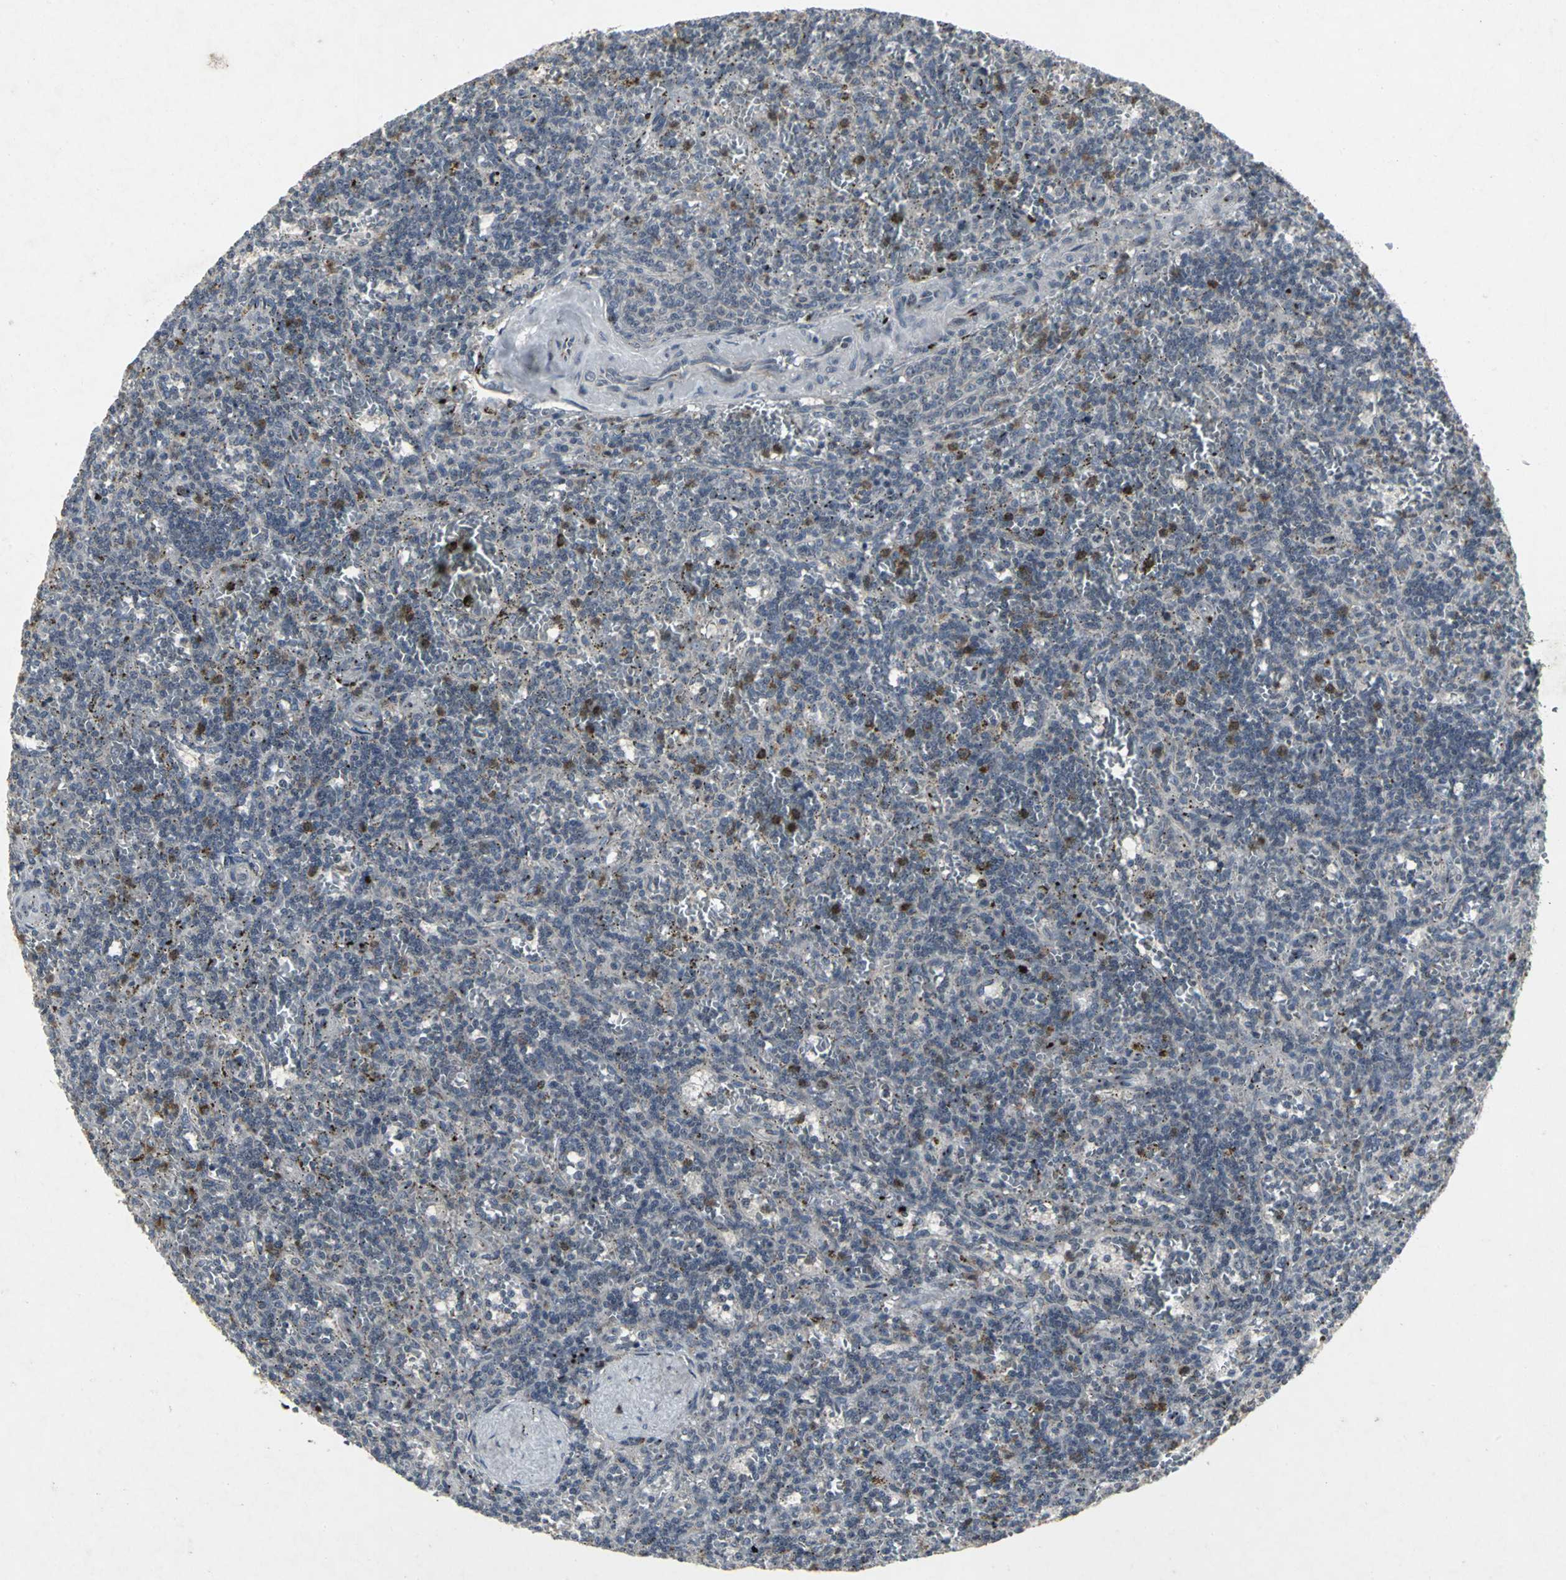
{"staining": {"intensity": "weak", "quantity": "<25%", "location": "cytoplasmic/membranous"}, "tissue": "lymphoma", "cell_type": "Tumor cells", "image_type": "cancer", "snomed": [{"axis": "morphology", "description": "Malignant lymphoma, non-Hodgkin's type, Low grade"}, {"axis": "topography", "description": "Spleen"}], "caption": "DAB (3,3'-diaminobenzidine) immunohistochemical staining of human low-grade malignant lymphoma, non-Hodgkin's type reveals no significant expression in tumor cells.", "gene": "BMP4", "patient": {"sex": "male", "age": 73}}